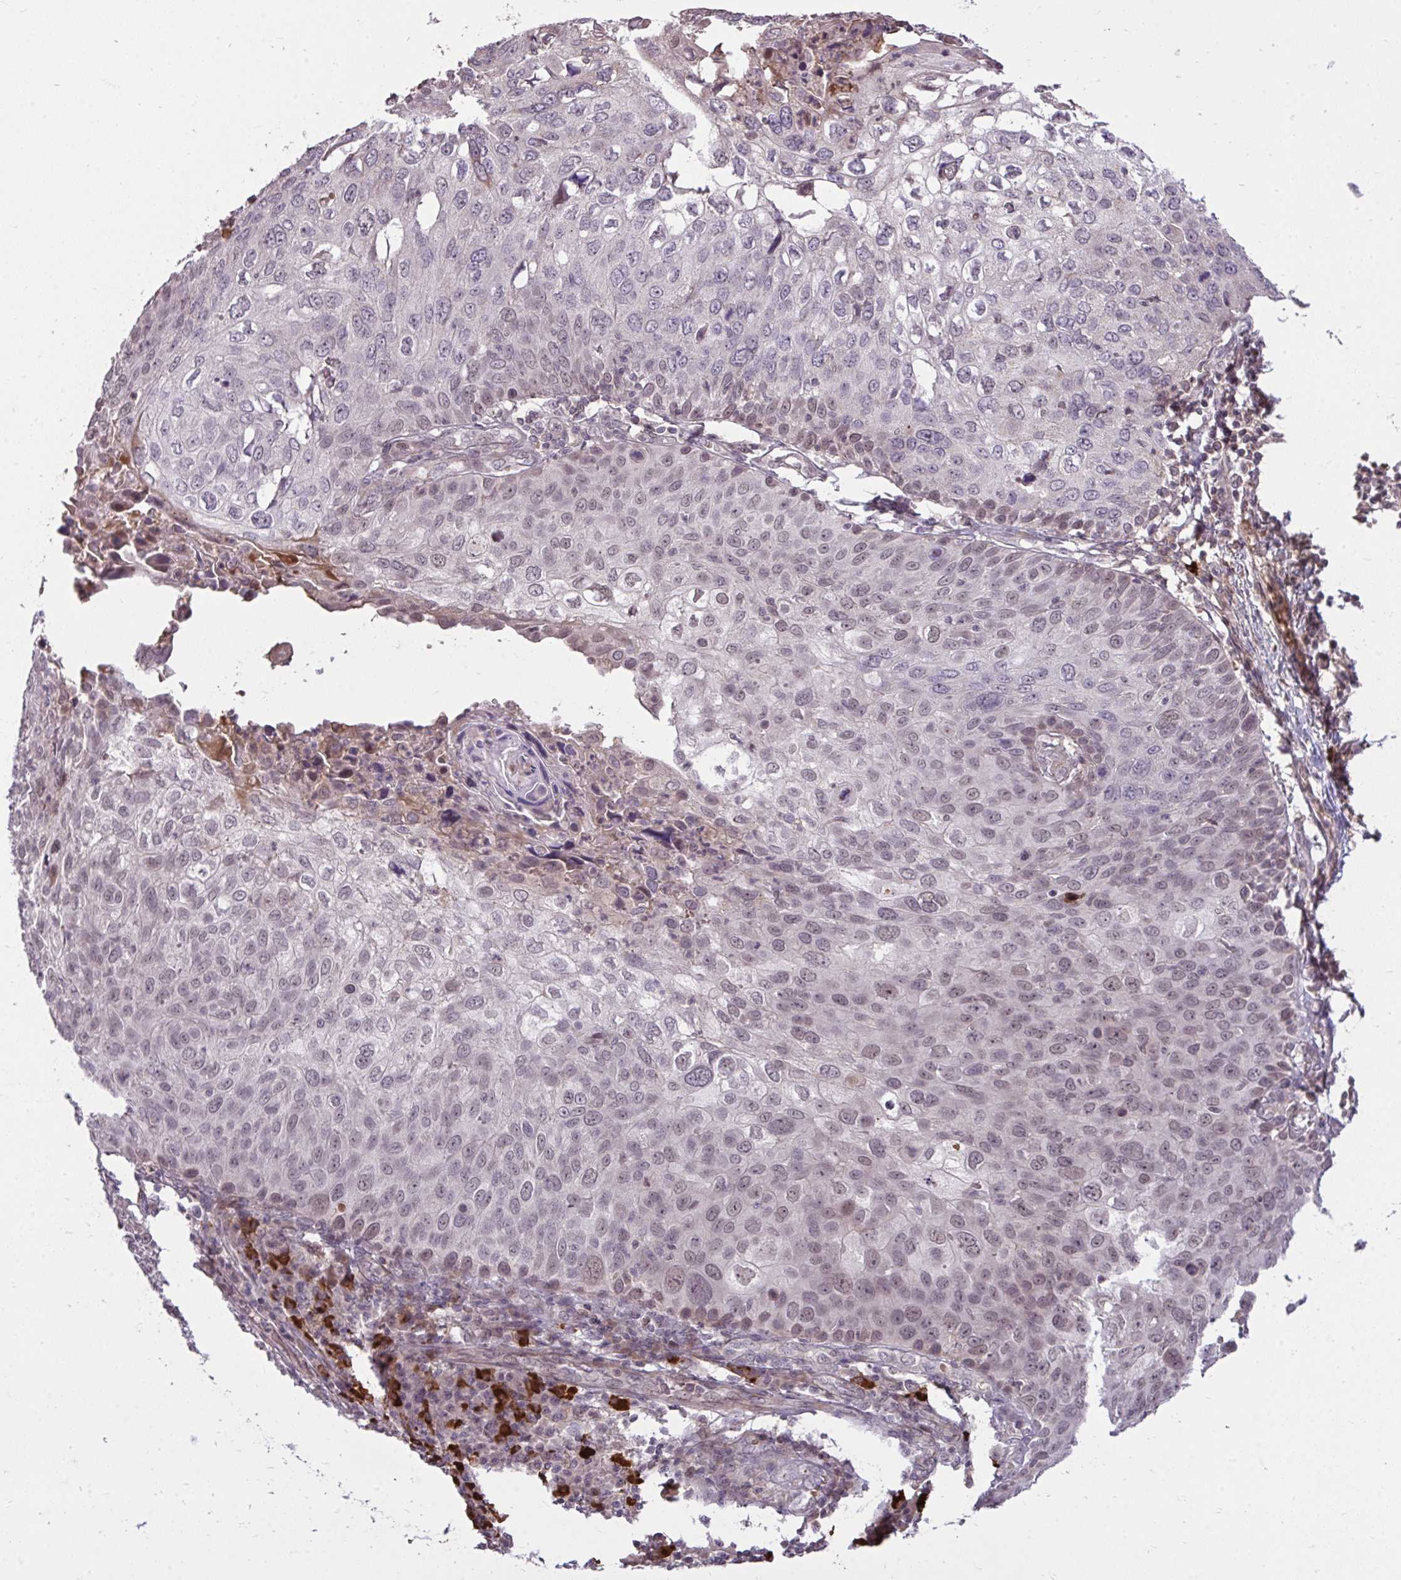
{"staining": {"intensity": "moderate", "quantity": "<25%", "location": "cytoplasmic/membranous,nuclear"}, "tissue": "skin cancer", "cell_type": "Tumor cells", "image_type": "cancer", "snomed": [{"axis": "morphology", "description": "Squamous cell carcinoma, NOS"}, {"axis": "topography", "description": "Skin"}], "caption": "IHC of human skin cancer demonstrates low levels of moderate cytoplasmic/membranous and nuclear expression in about <25% of tumor cells.", "gene": "ZSCAN9", "patient": {"sex": "male", "age": 87}}